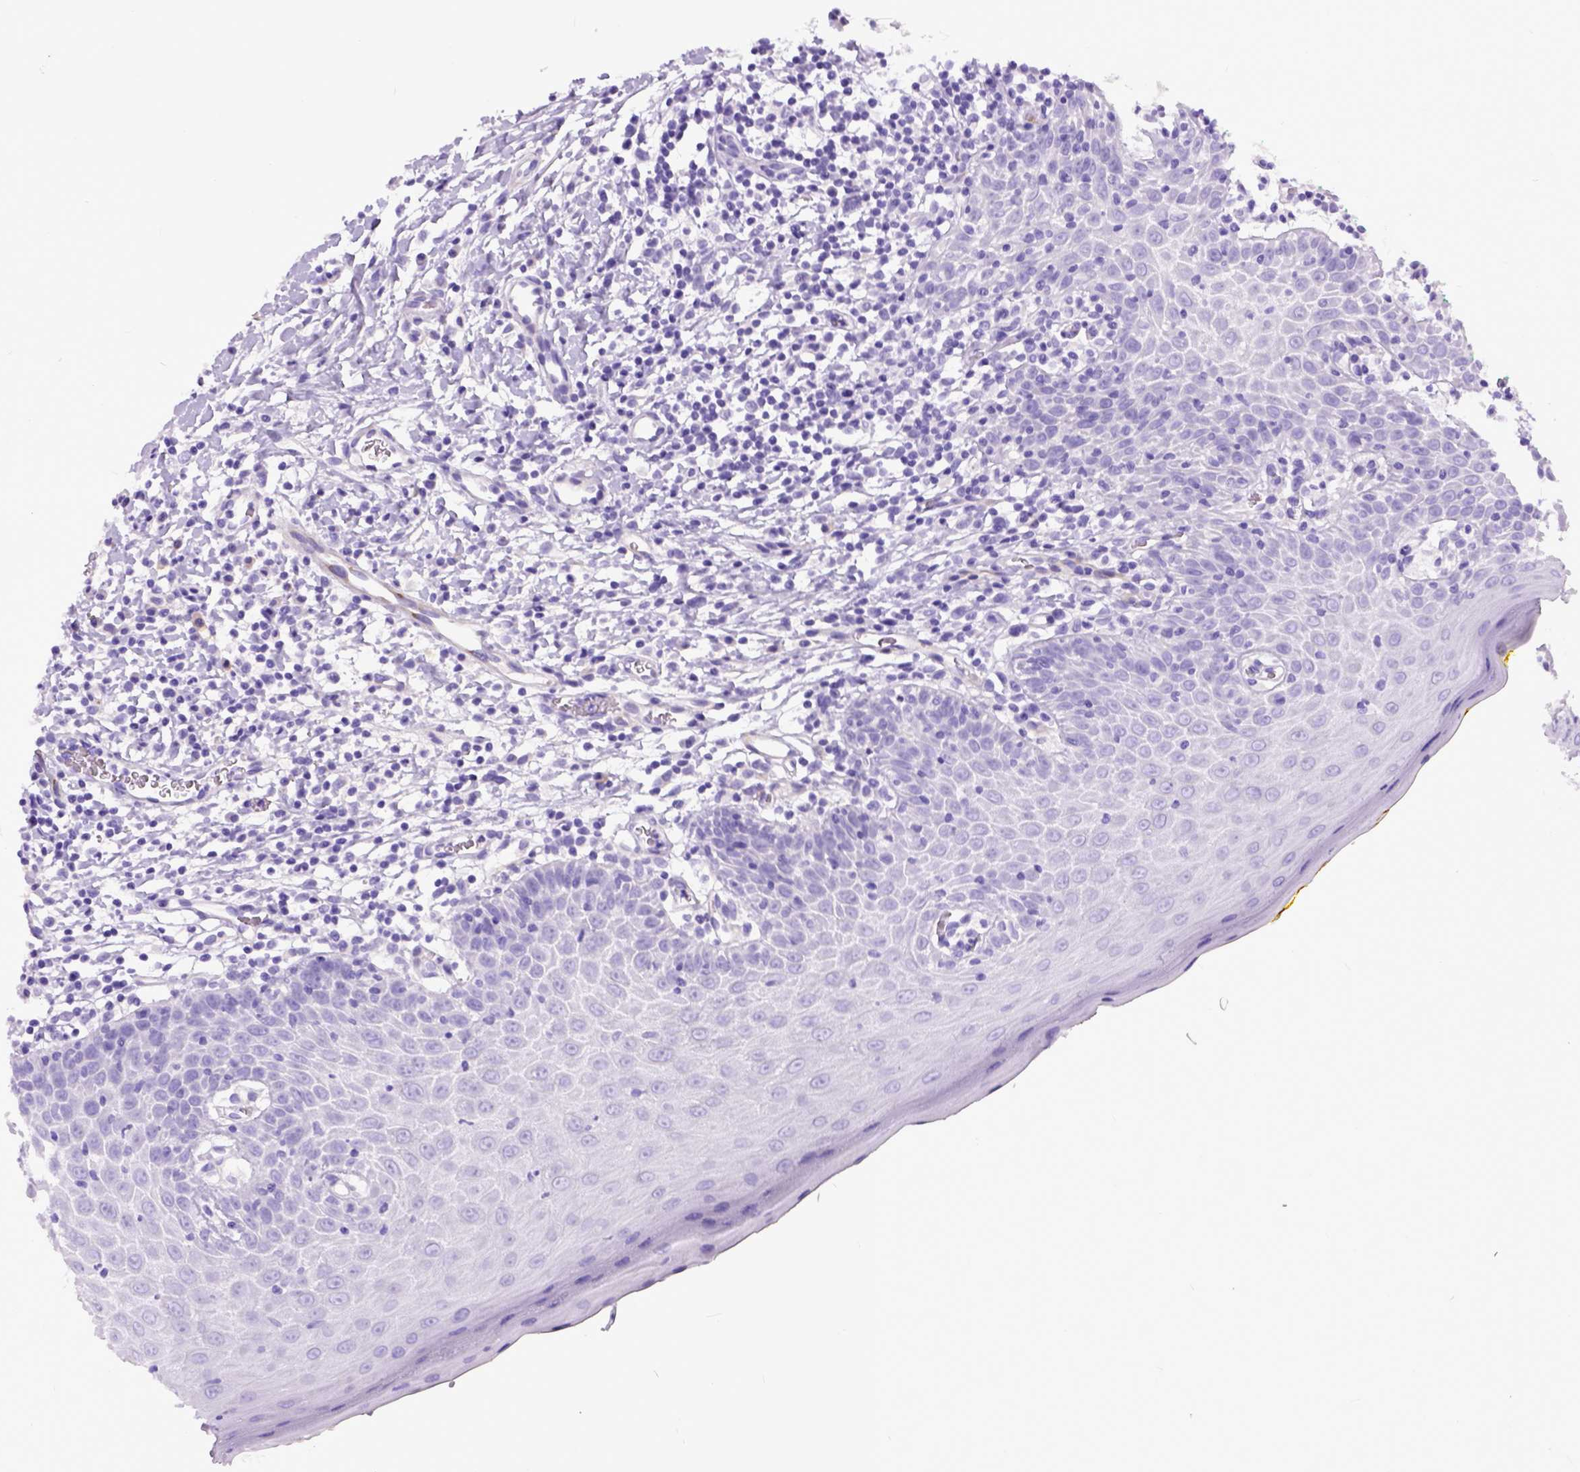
{"staining": {"intensity": "negative", "quantity": "none", "location": "none"}, "tissue": "oral mucosa", "cell_type": "Squamous epithelial cells", "image_type": "normal", "snomed": [{"axis": "morphology", "description": "Normal tissue, NOS"}, {"axis": "topography", "description": "Oral tissue"}, {"axis": "topography", "description": "Tounge, NOS"}], "caption": "DAB (3,3'-diaminobenzidine) immunohistochemical staining of normal oral mucosa reveals no significant positivity in squamous epithelial cells.", "gene": "IGF2", "patient": {"sex": "female", "age": 58}}